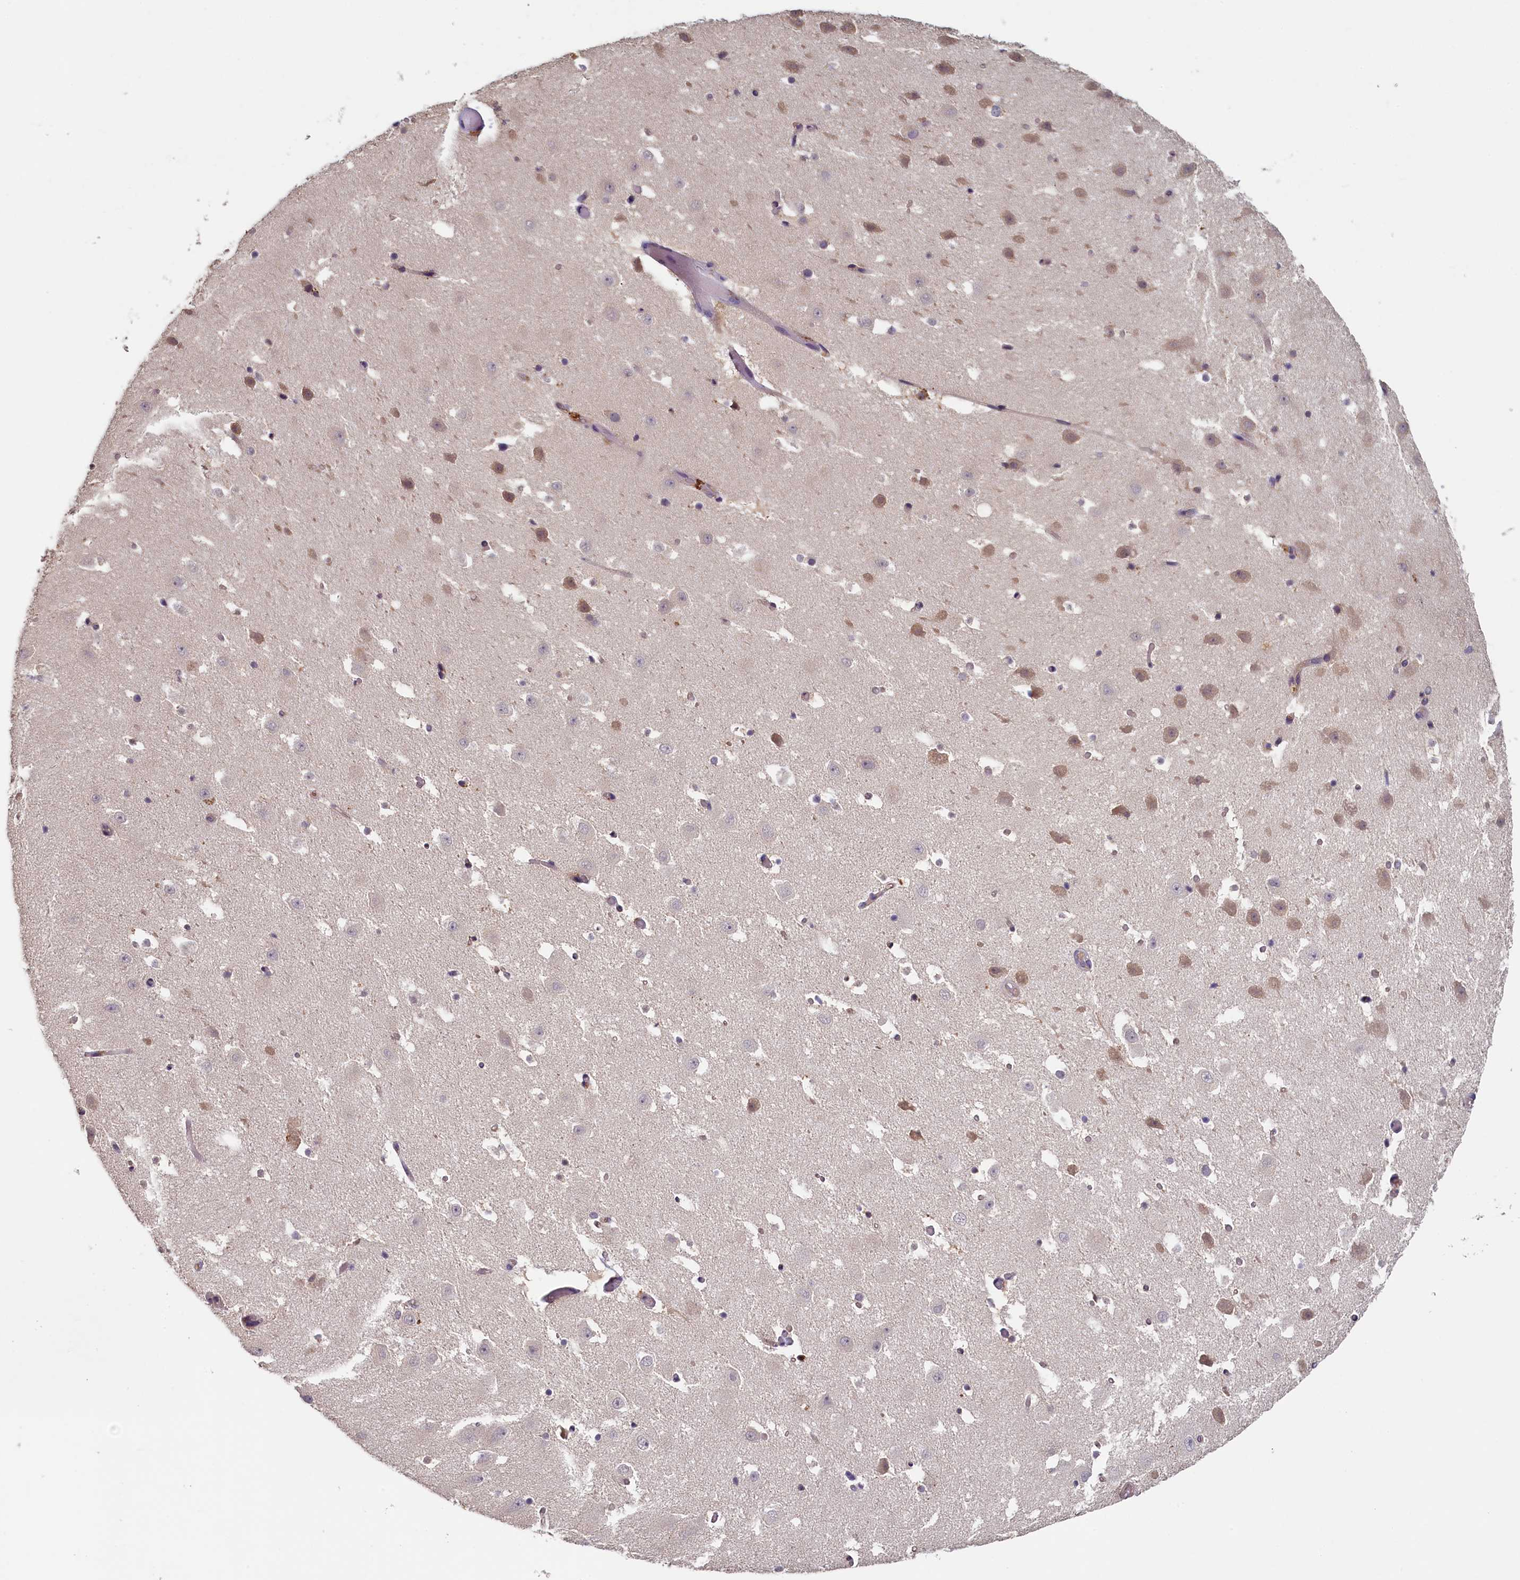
{"staining": {"intensity": "moderate", "quantity": "<25%", "location": "cytoplasmic/membranous"}, "tissue": "hippocampus", "cell_type": "Glial cells", "image_type": "normal", "snomed": [{"axis": "morphology", "description": "Normal tissue, NOS"}, {"axis": "topography", "description": "Hippocampus"}], "caption": "High-power microscopy captured an immunohistochemistry (IHC) histopathology image of benign hippocampus, revealing moderate cytoplasmic/membranous staining in approximately <25% of glial cells.", "gene": "NUBP2", "patient": {"sex": "female", "age": 52}}